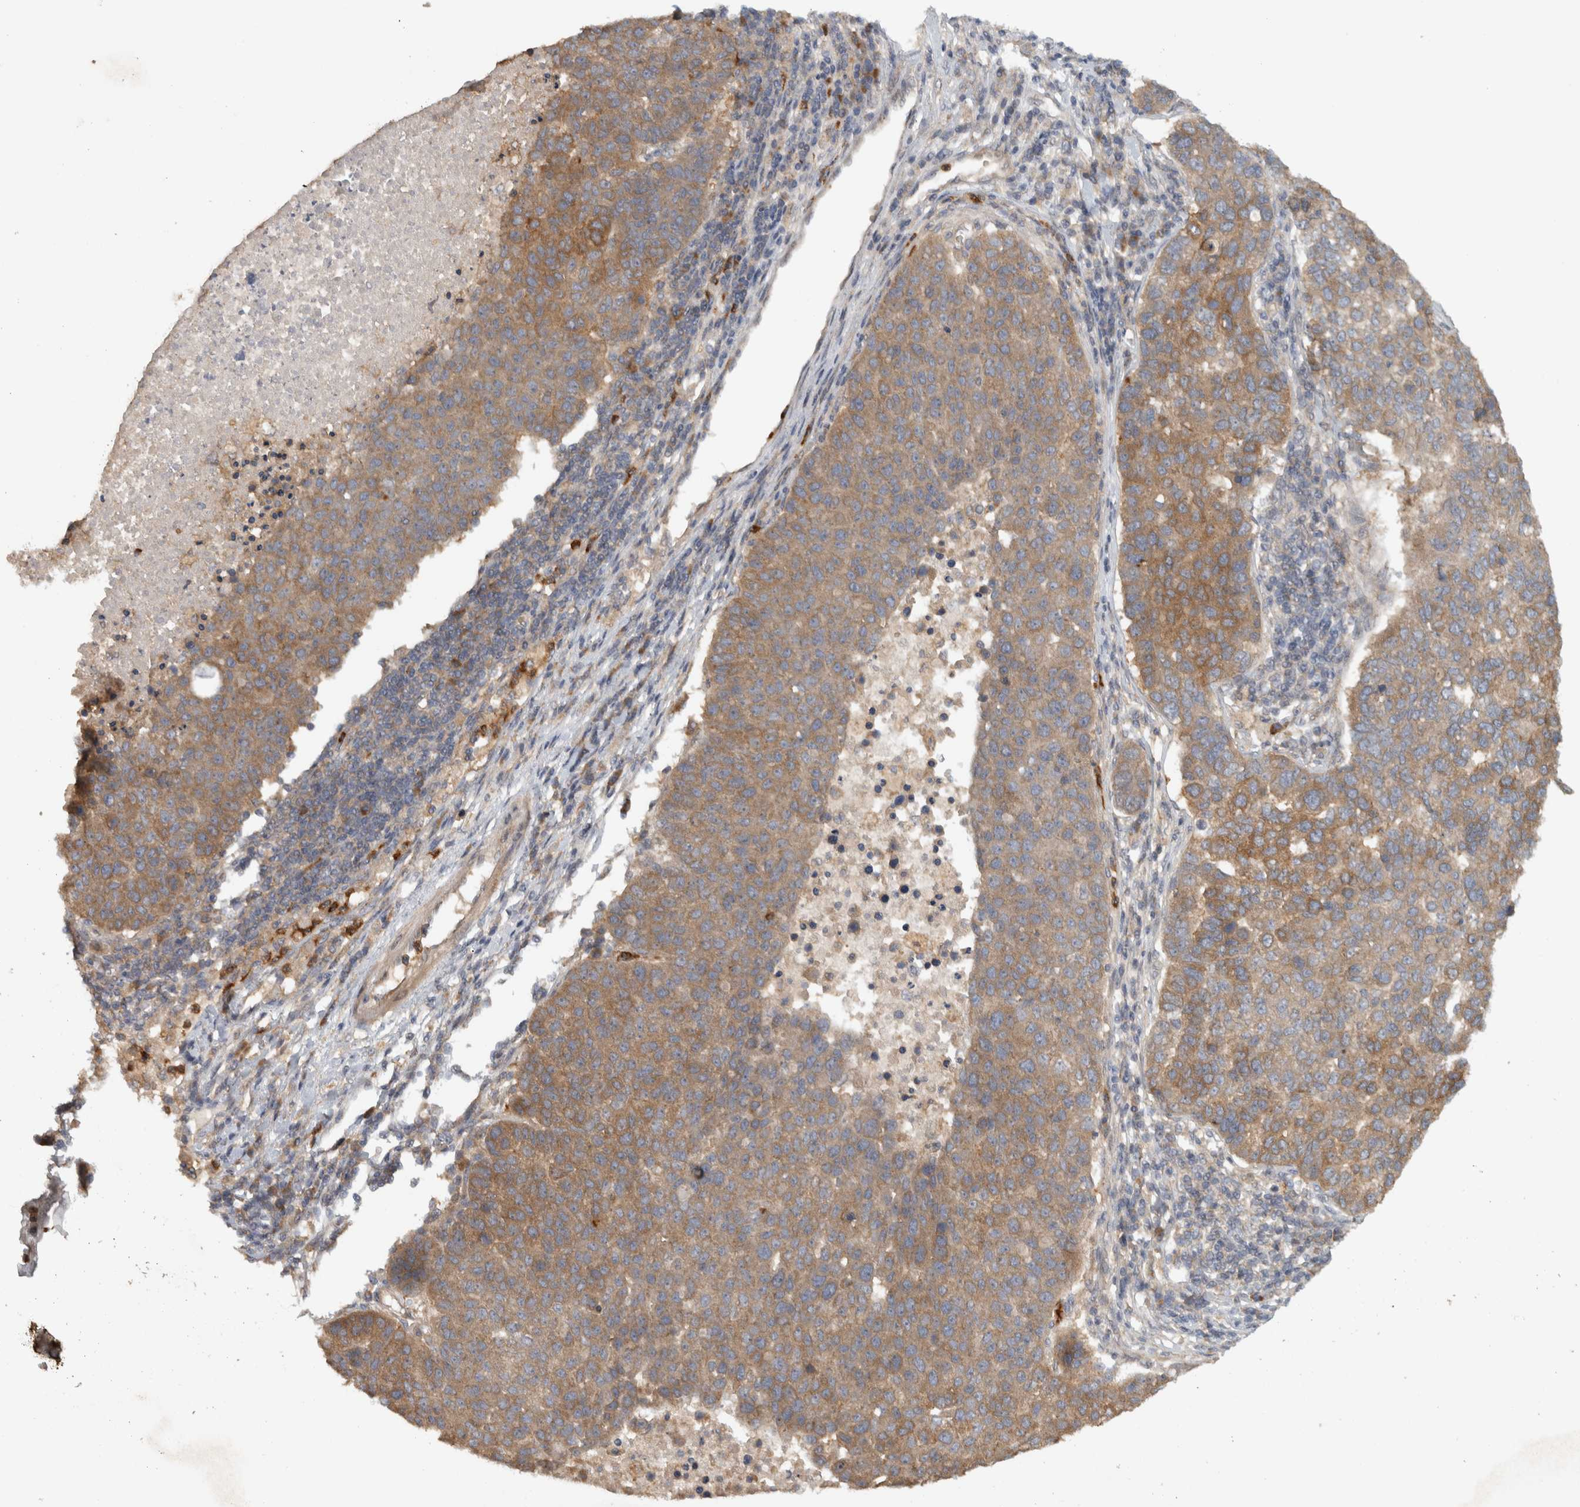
{"staining": {"intensity": "moderate", "quantity": ">75%", "location": "cytoplasmic/membranous"}, "tissue": "pancreatic cancer", "cell_type": "Tumor cells", "image_type": "cancer", "snomed": [{"axis": "morphology", "description": "Adenocarcinoma, NOS"}, {"axis": "topography", "description": "Pancreas"}], "caption": "A medium amount of moderate cytoplasmic/membranous expression is seen in approximately >75% of tumor cells in pancreatic cancer (adenocarcinoma) tissue.", "gene": "VEPH1", "patient": {"sex": "female", "age": 61}}